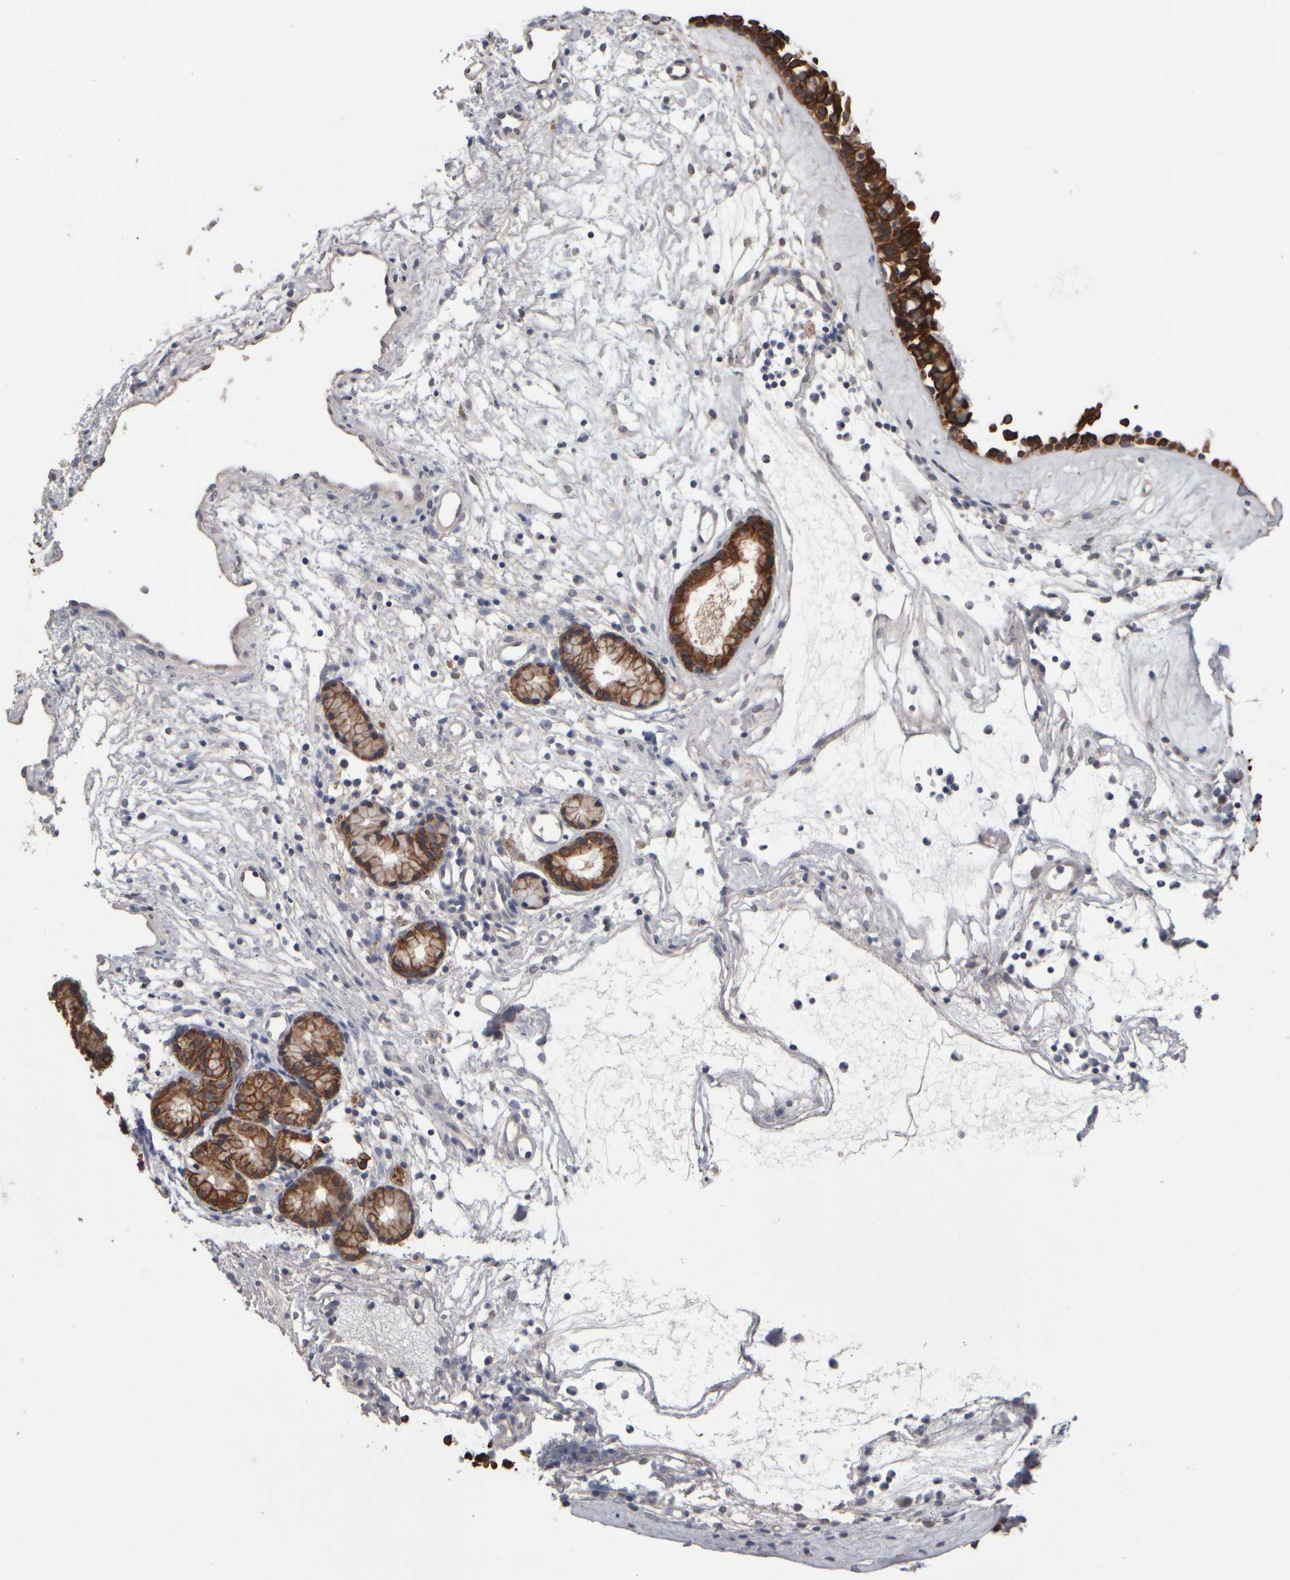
{"staining": {"intensity": "strong", "quantity": ">75%", "location": "cytoplasmic/membranous"}, "tissue": "nasopharynx", "cell_type": "Respiratory epithelial cells", "image_type": "normal", "snomed": [{"axis": "morphology", "description": "Normal tissue, NOS"}, {"axis": "topography", "description": "Nasopharynx"}], "caption": "Nasopharynx stained with DAB (3,3'-diaminobenzidine) immunohistochemistry (IHC) demonstrates high levels of strong cytoplasmic/membranous expression in approximately >75% of respiratory epithelial cells. Nuclei are stained in blue.", "gene": "EPHX2", "patient": {"sex": "female", "age": 42}}